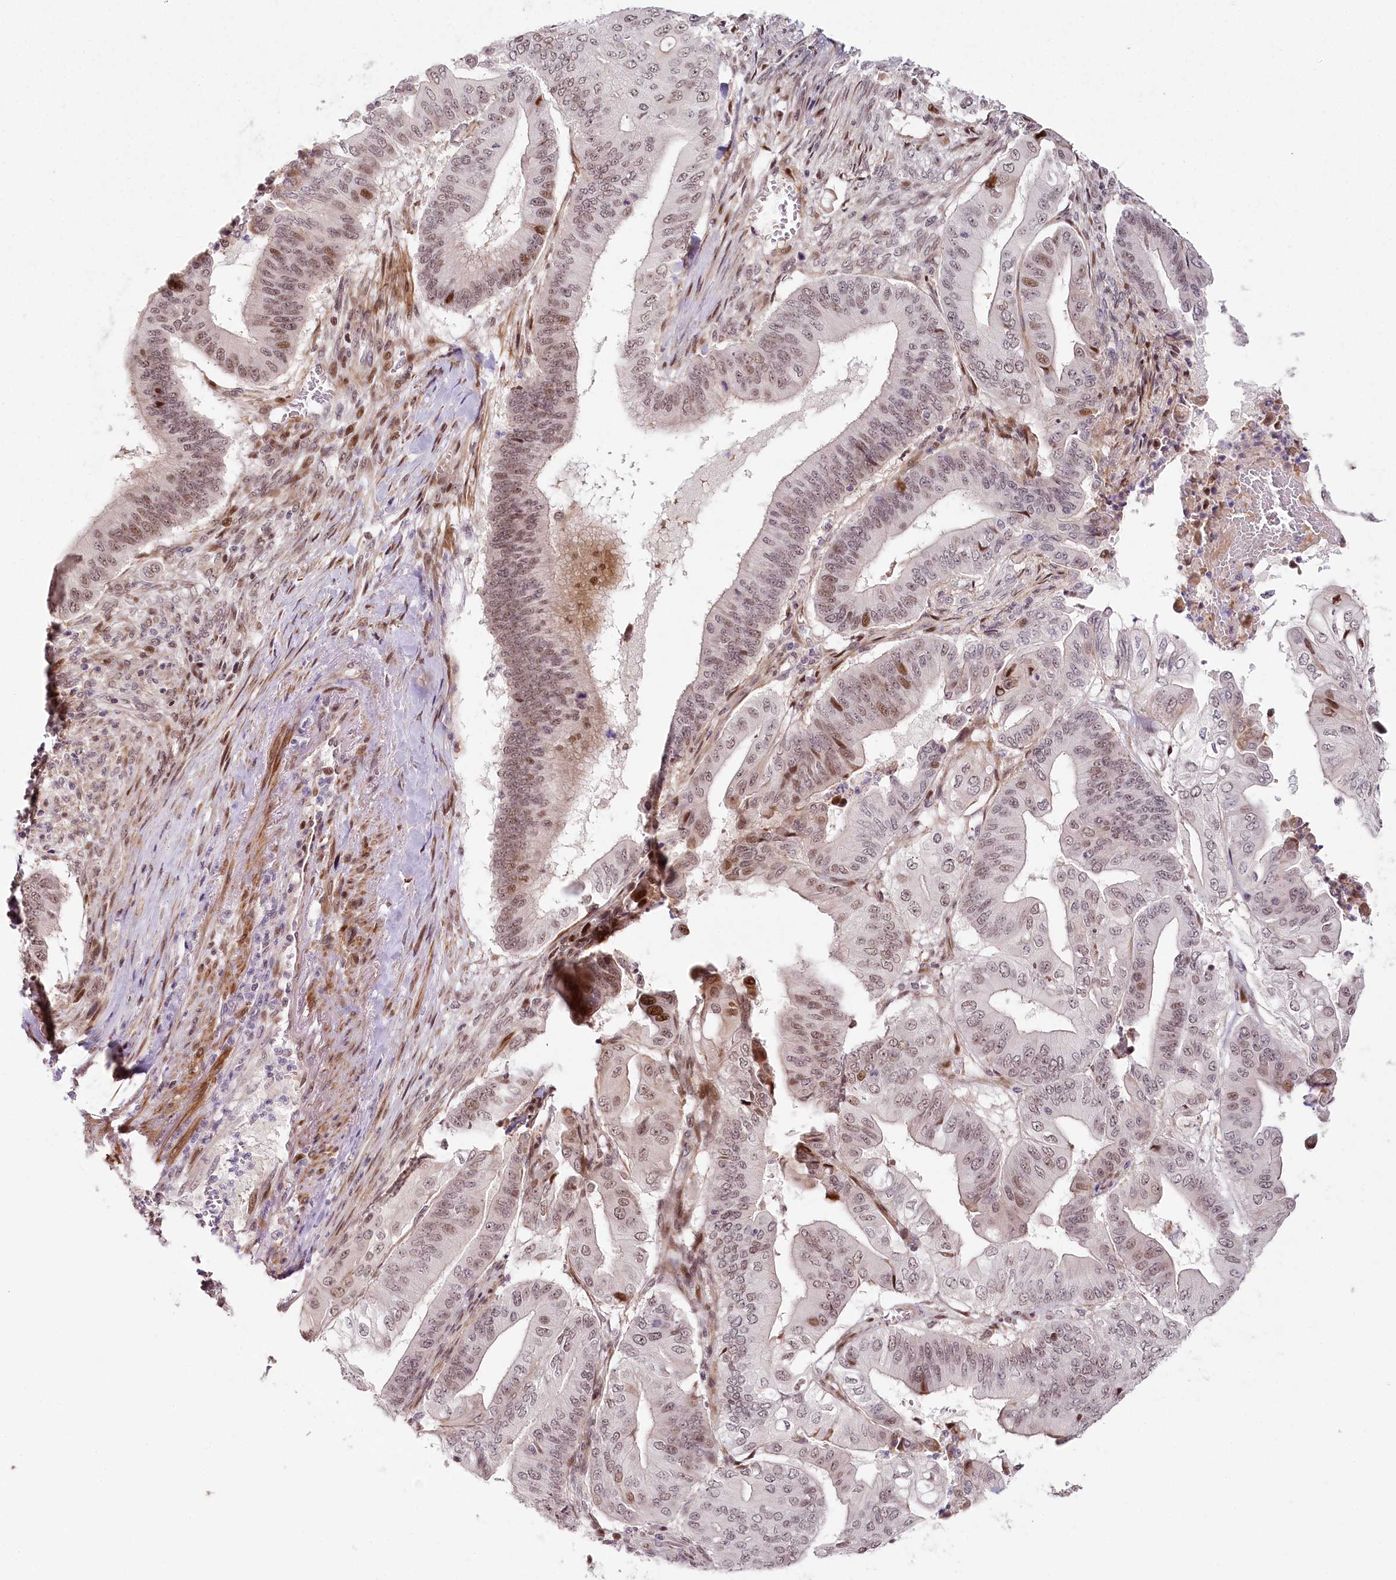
{"staining": {"intensity": "moderate", "quantity": "<25%", "location": "nuclear"}, "tissue": "pancreatic cancer", "cell_type": "Tumor cells", "image_type": "cancer", "snomed": [{"axis": "morphology", "description": "Adenocarcinoma, NOS"}, {"axis": "topography", "description": "Pancreas"}], "caption": "A brown stain highlights moderate nuclear positivity of a protein in human pancreatic cancer tumor cells.", "gene": "FAM204A", "patient": {"sex": "female", "age": 77}}